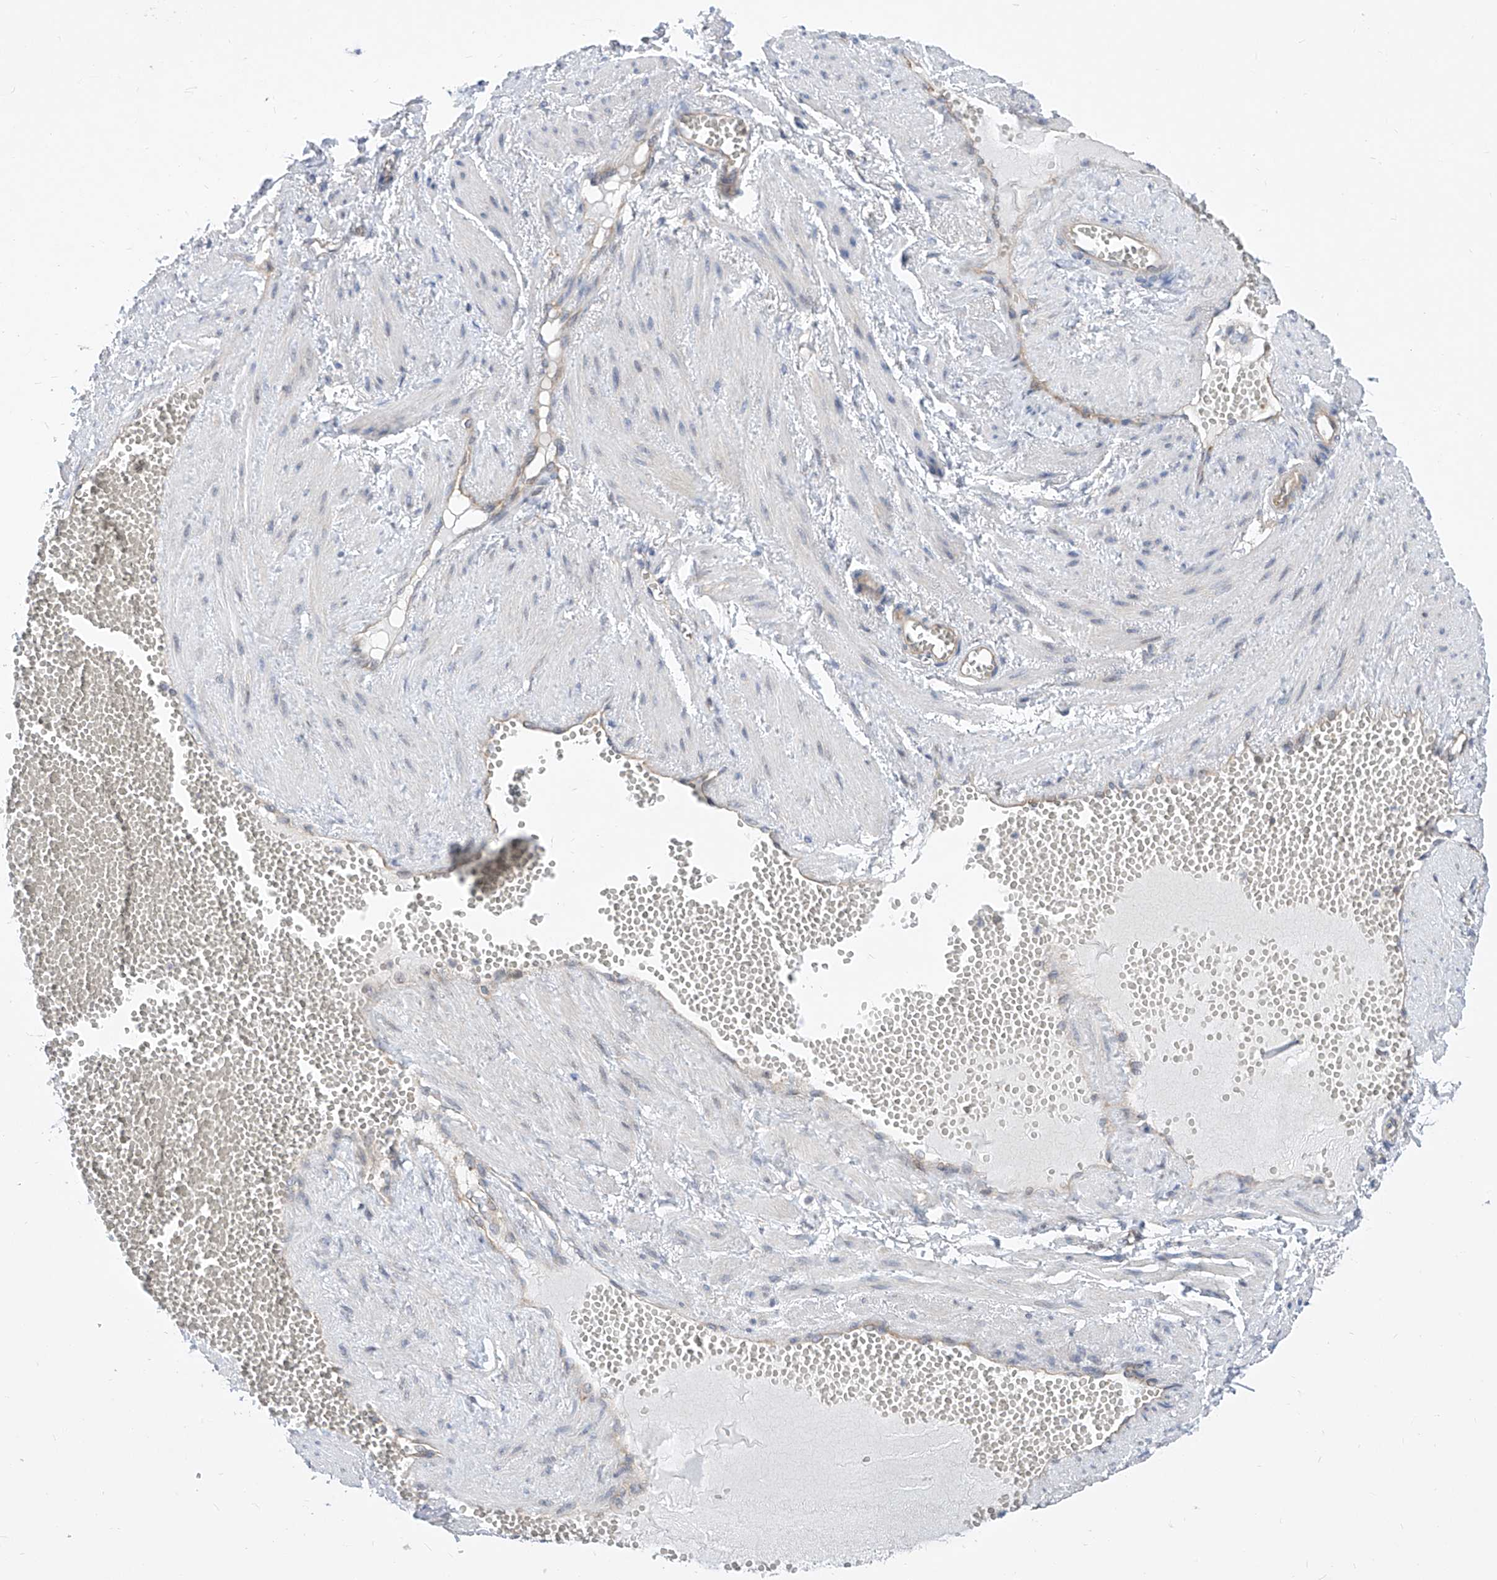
{"staining": {"intensity": "weak", "quantity": ">75%", "location": "cytoplasmic/membranous"}, "tissue": "adipose tissue", "cell_type": "Adipocytes", "image_type": "normal", "snomed": [{"axis": "morphology", "description": "Normal tissue, NOS"}, {"axis": "topography", "description": "Smooth muscle"}, {"axis": "topography", "description": "Peripheral nerve tissue"}], "caption": "A brown stain labels weak cytoplasmic/membranous positivity of a protein in adipocytes of benign adipose tissue.", "gene": "EIF3M", "patient": {"sex": "female", "age": 39}}